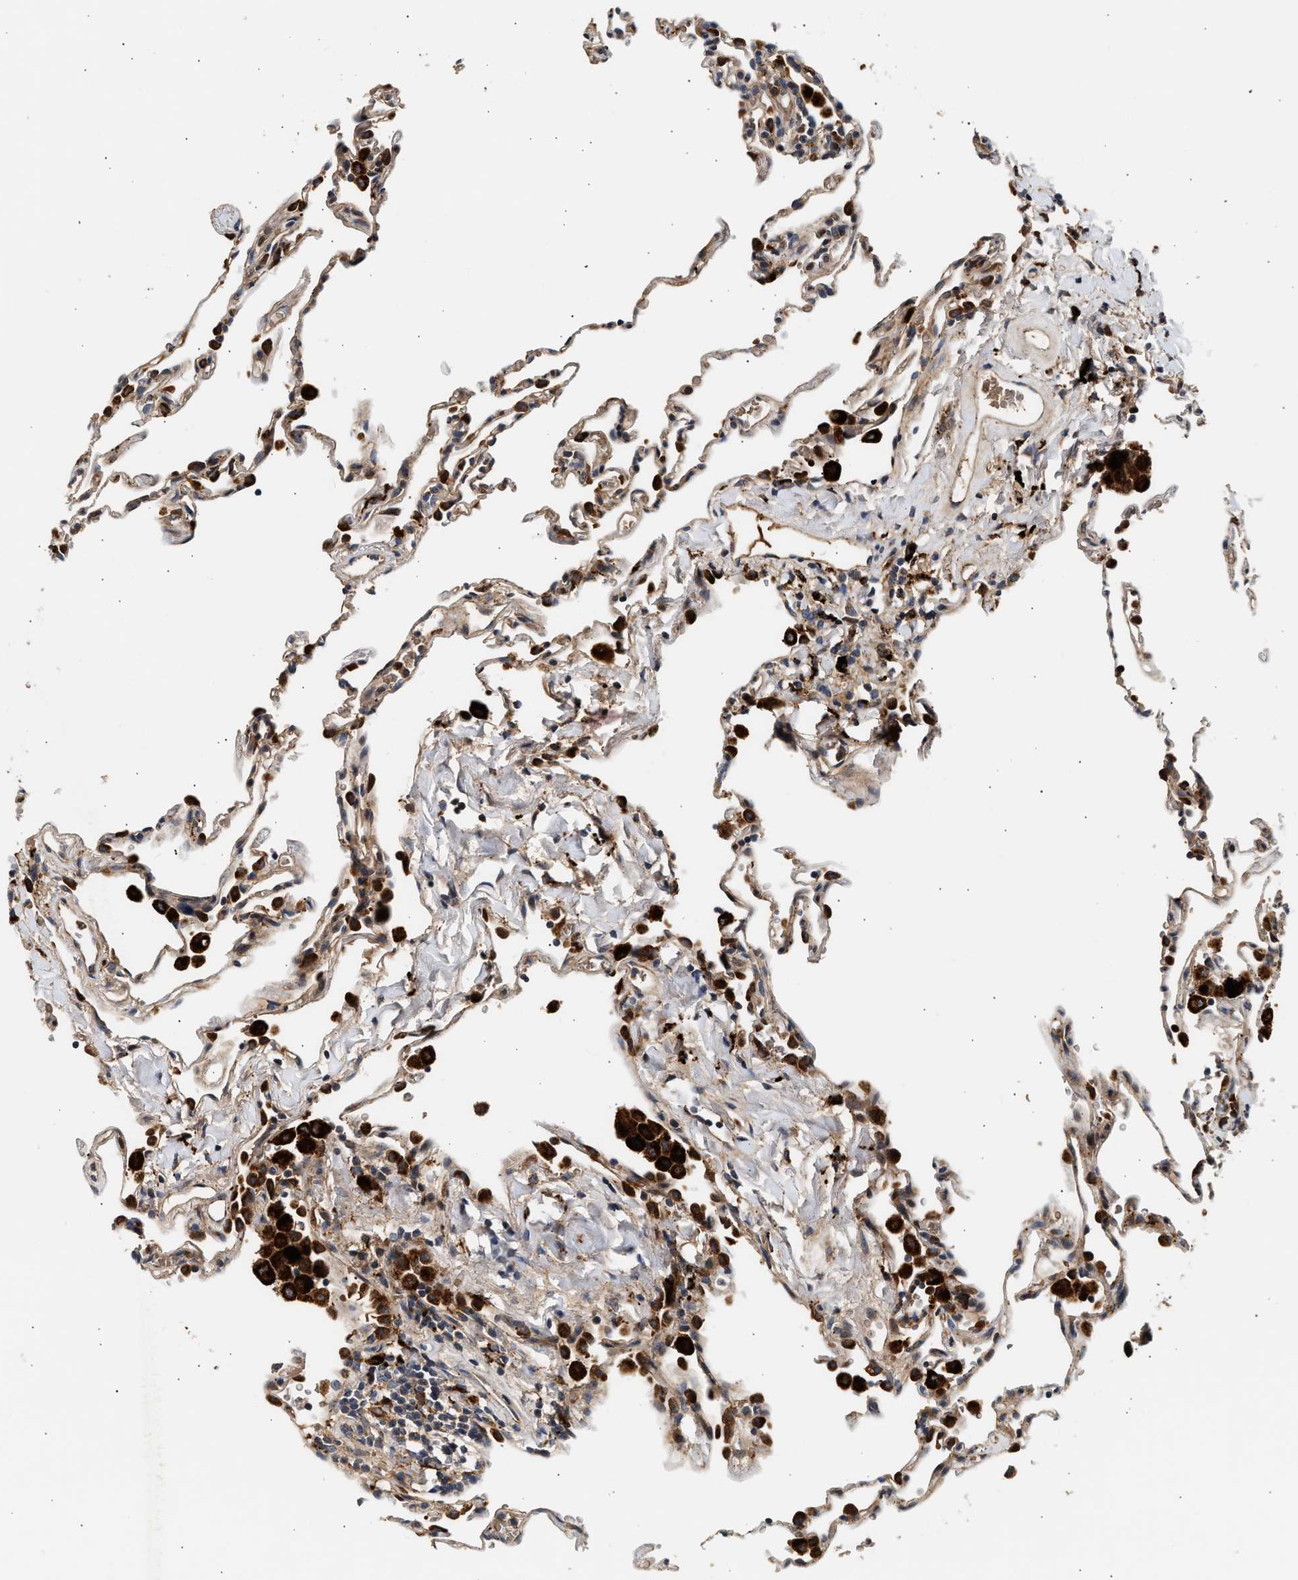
{"staining": {"intensity": "strong", "quantity": "<25%", "location": "cytoplasmic/membranous"}, "tissue": "lung", "cell_type": "Alveolar cells", "image_type": "normal", "snomed": [{"axis": "morphology", "description": "Normal tissue, NOS"}, {"axis": "topography", "description": "Lung"}], "caption": "Unremarkable lung reveals strong cytoplasmic/membranous positivity in about <25% of alveolar cells The protein of interest is shown in brown color, while the nuclei are stained blue..", "gene": "PLD3", "patient": {"sex": "male", "age": 59}}